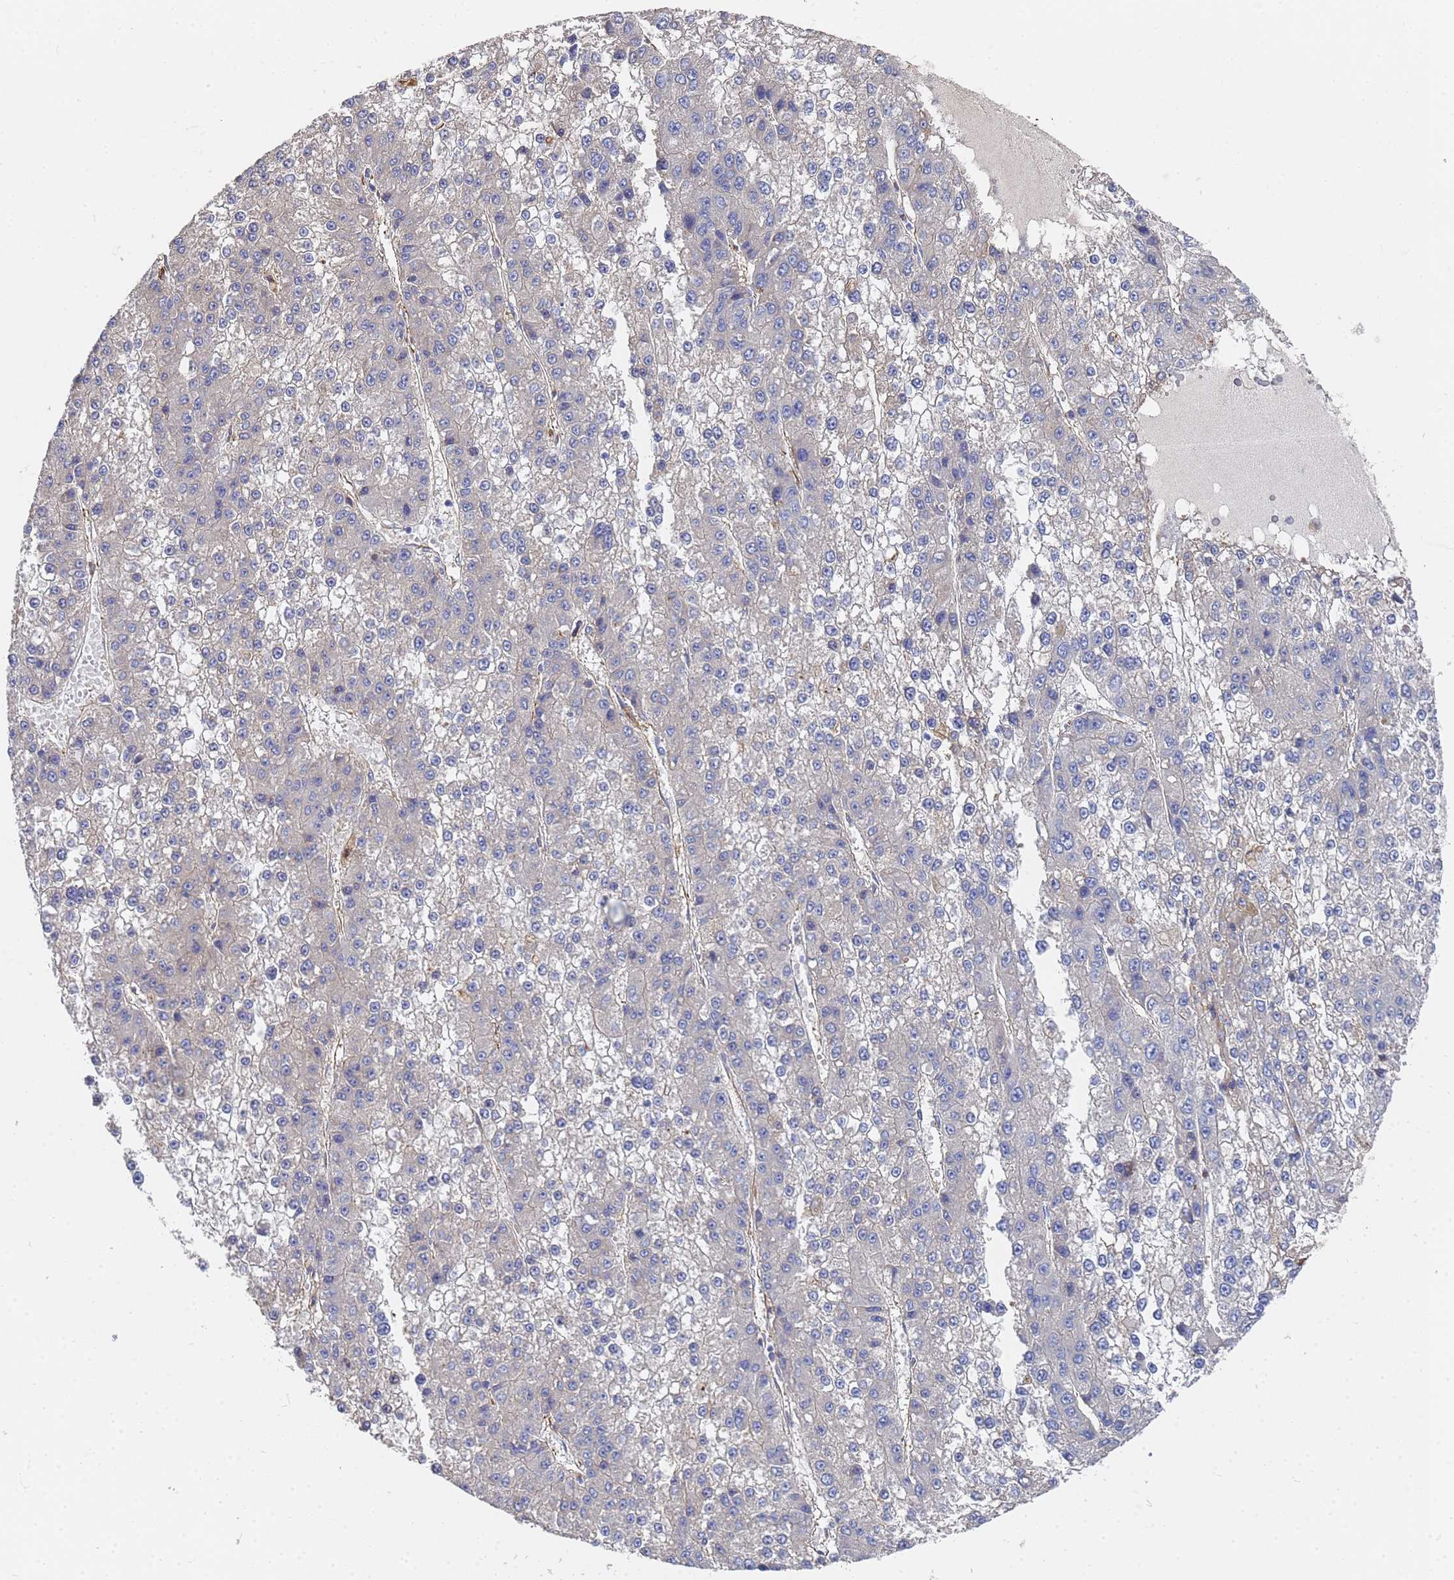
{"staining": {"intensity": "negative", "quantity": "none", "location": "none"}, "tissue": "liver cancer", "cell_type": "Tumor cells", "image_type": "cancer", "snomed": [{"axis": "morphology", "description": "Carcinoma, Hepatocellular, NOS"}, {"axis": "topography", "description": "Liver"}], "caption": "DAB (3,3'-diaminobenzidine) immunohistochemical staining of liver cancer displays no significant positivity in tumor cells.", "gene": "SYT13", "patient": {"sex": "female", "age": 73}}